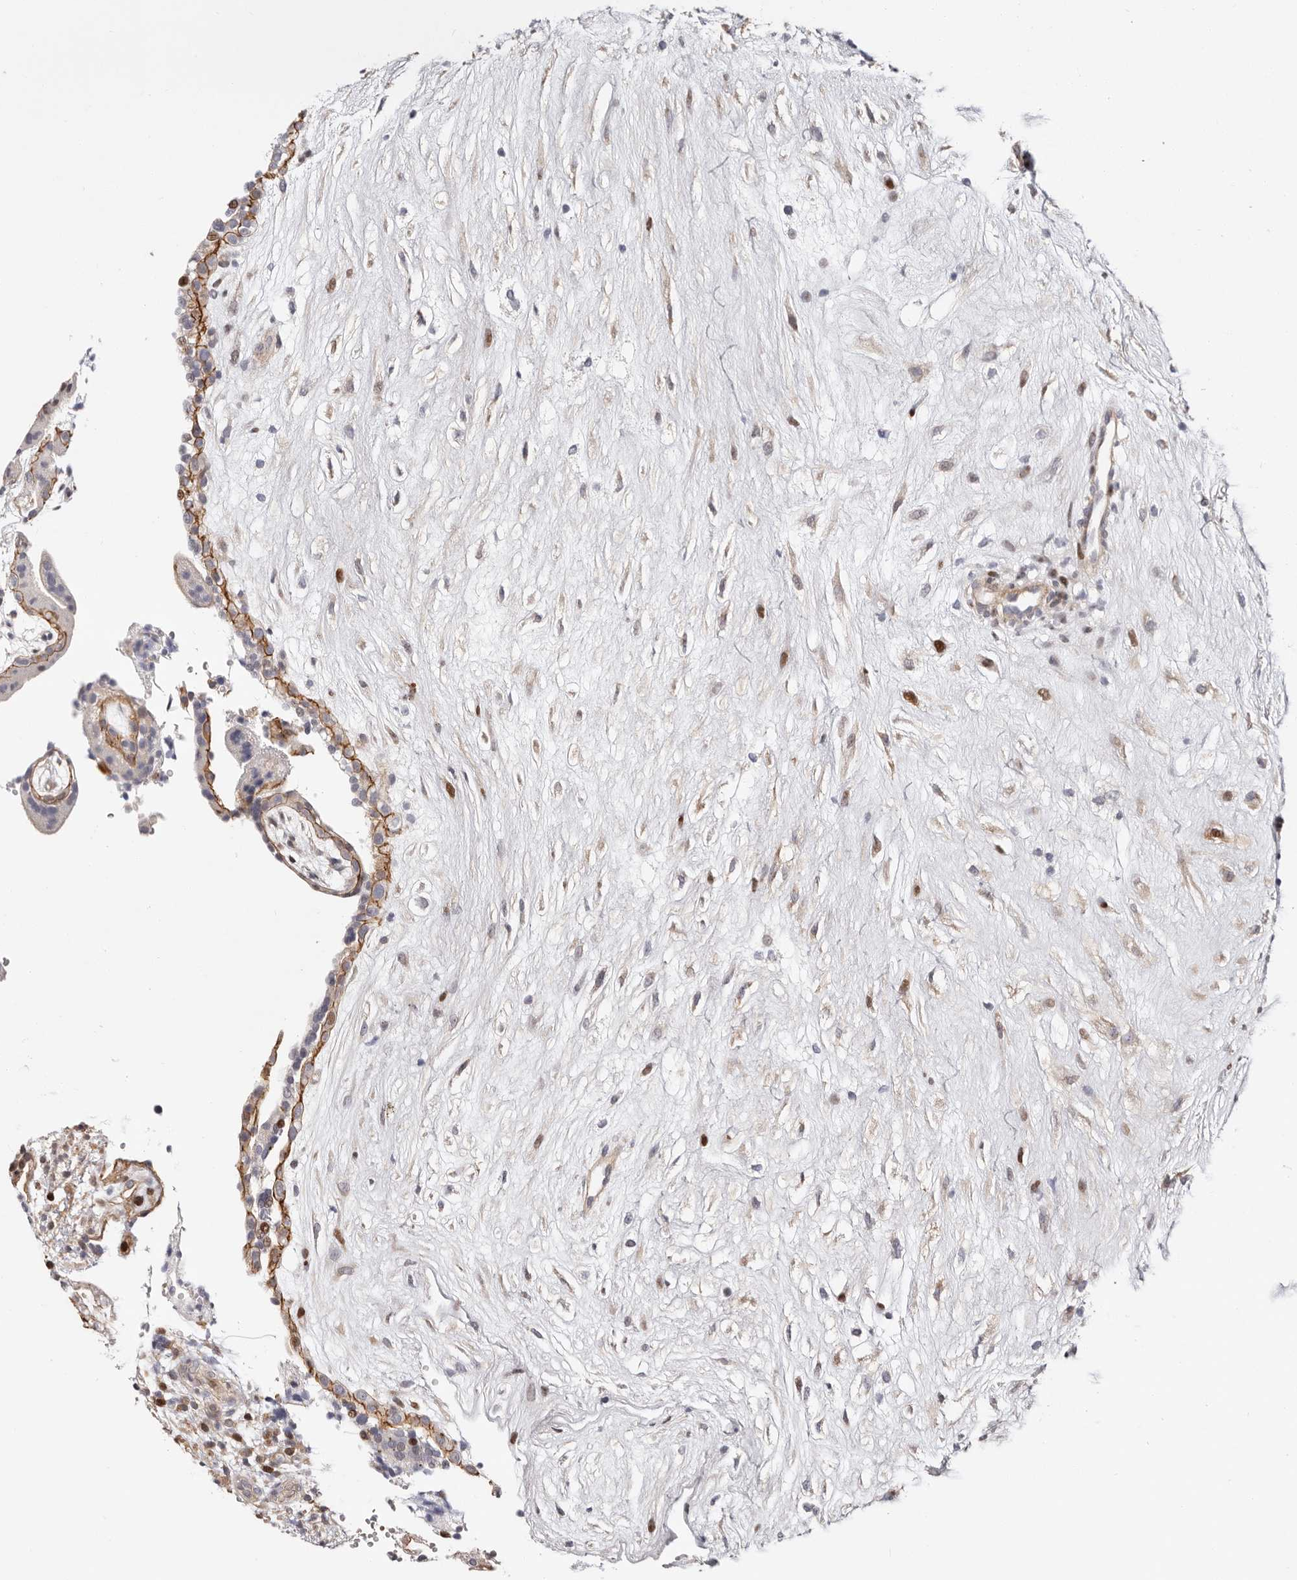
{"staining": {"intensity": "moderate", "quantity": ">75%", "location": "cytoplasmic/membranous,nuclear"}, "tissue": "placenta", "cell_type": "Decidual cells", "image_type": "normal", "snomed": [{"axis": "morphology", "description": "Normal tissue, NOS"}, {"axis": "topography", "description": "Placenta"}], "caption": "Normal placenta was stained to show a protein in brown. There is medium levels of moderate cytoplasmic/membranous,nuclear positivity in about >75% of decidual cells. (DAB (3,3'-diaminobenzidine) IHC with brightfield microscopy, high magnification).", "gene": "EPHX3", "patient": {"sex": "female", "age": 18}}